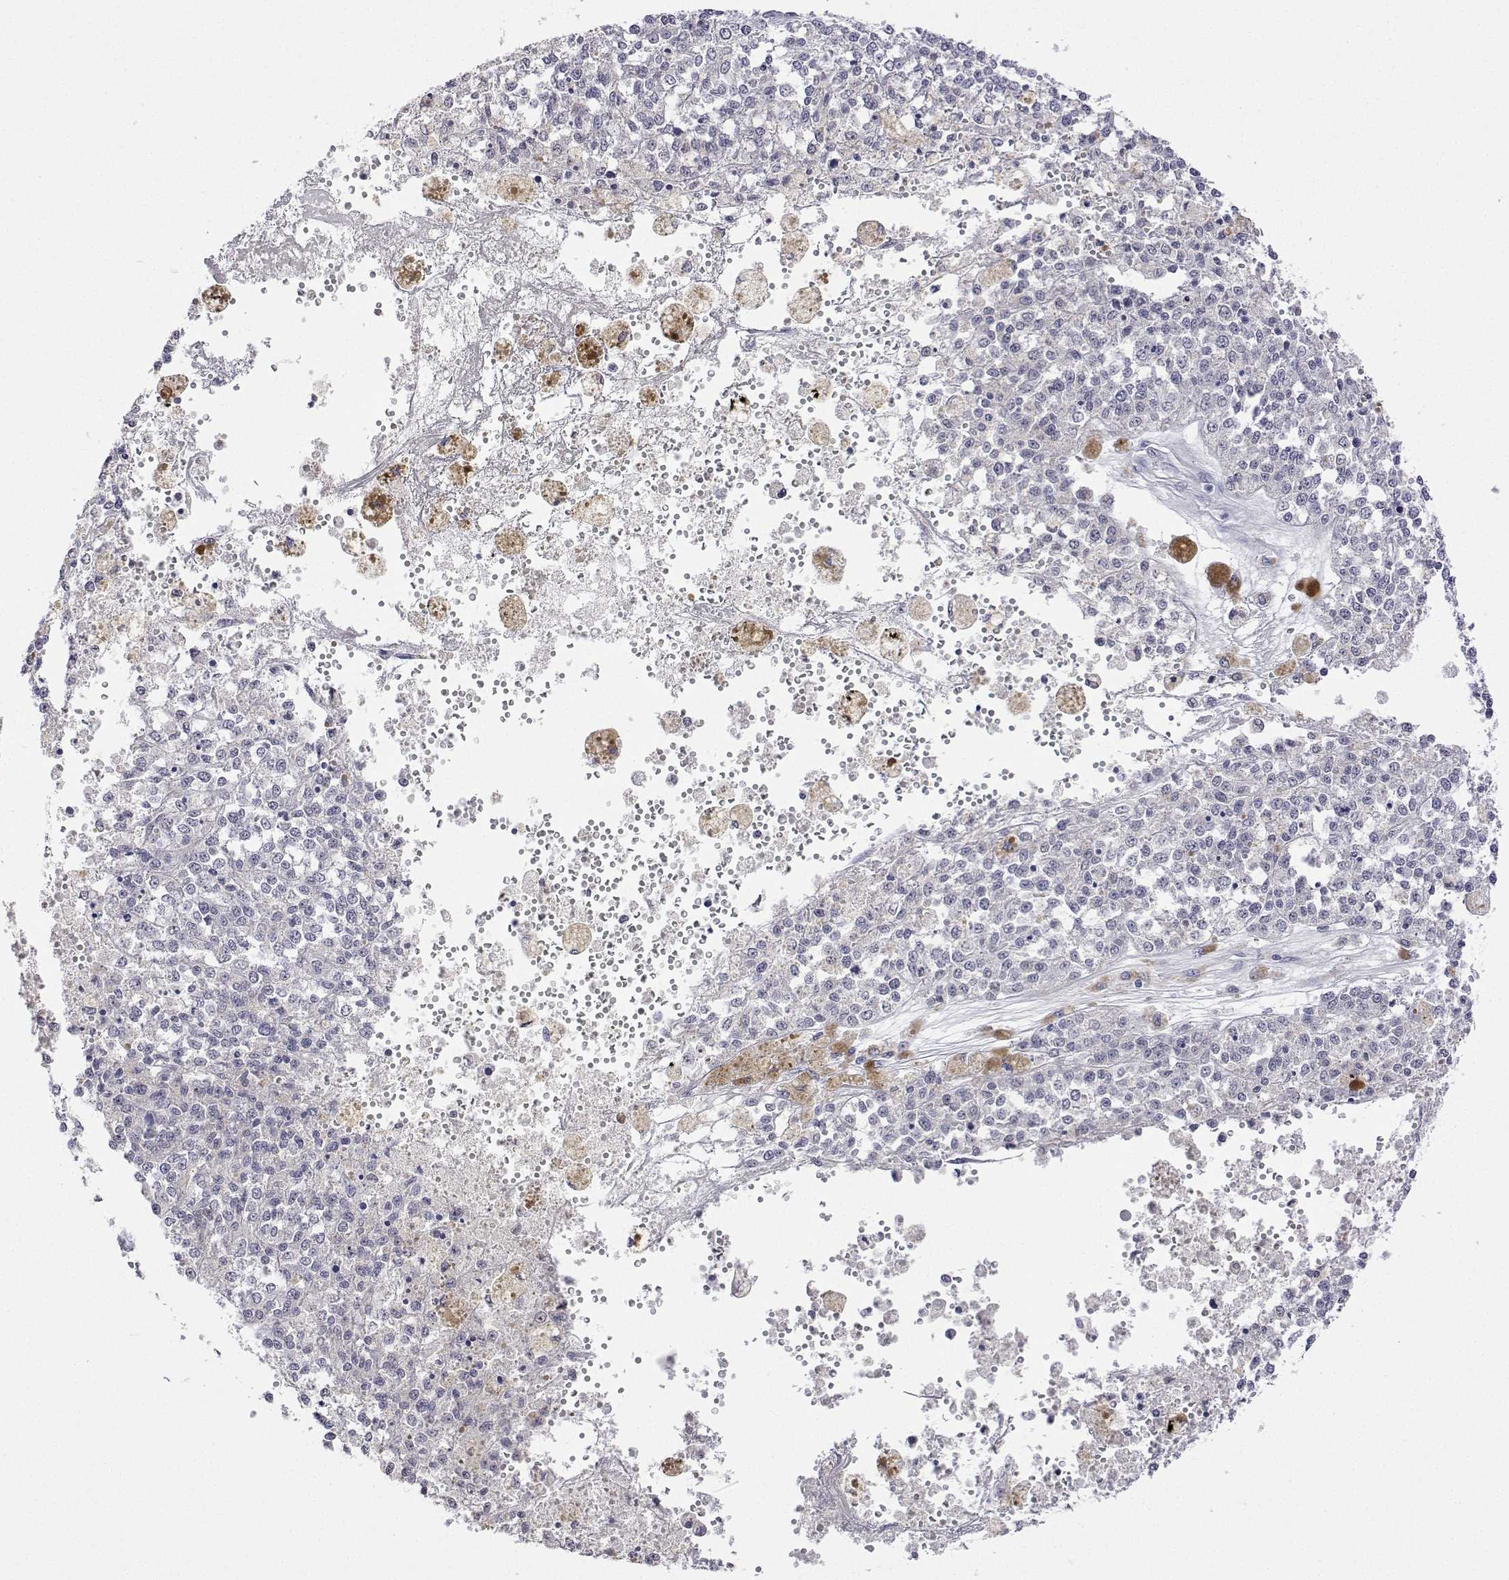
{"staining": {"intensity": "negative", "quantity": "none", "location": "none"}, "tissue": "melanoma", "cell_type": "Tumor cells", "image_type": "cancer", "snomed": [{"axis": "morphology", "description": "Malignant melanoma, Metastatic site"}, {"axis": "topography", "description": "Lymph node"}], "caption": "High magnification brightfield microscopy of melanoma stained with DAB (brown) and counterstained with hematoxylin (blue): tumor cells show no significant expression.", "gene": "PLCB1", "patient": {"sex": "female", "age": 64}}